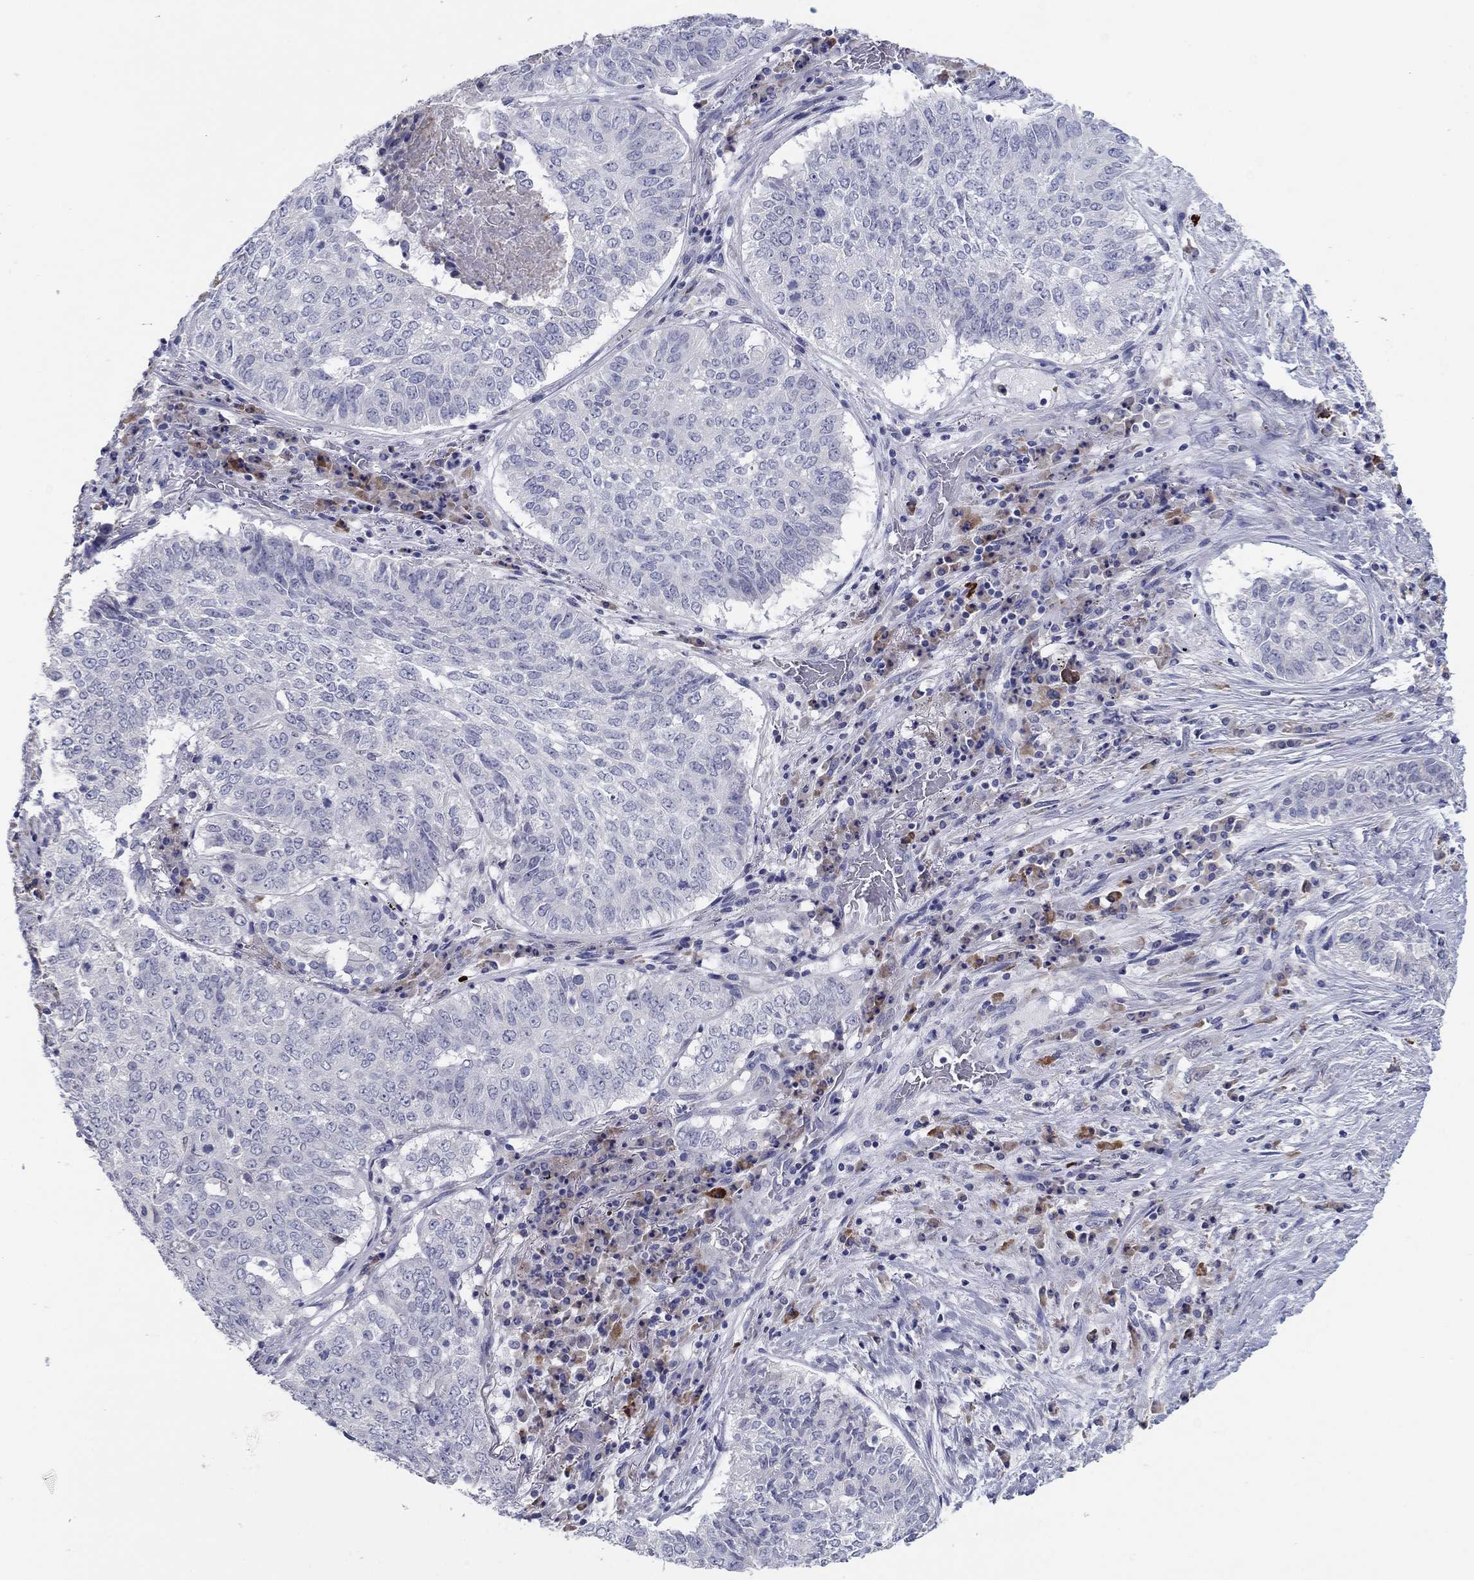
{"staining": {"intensity": "negative", "quantity": "none", "location": "none"}, "tissue": "lung cancer", "cell_type": "Tumor cells", "image_type": "cancer", "snomed": [{"axis": "morphology", "description": "Squamous cell carcinoma, NOS"}, {"axis": "topography", "description": "Lung"}], "caption": "An image of lung cancer stained for a protein demonstrates no brown staining in tumor cells. (Stains: DAB immunohistochemistry (IHC) with hematoxylin counter stain, Microscopy: brightfield microscopy at high magnification).", "gene": "GRK7", "patient": {"sex": "male", "age": 64}}